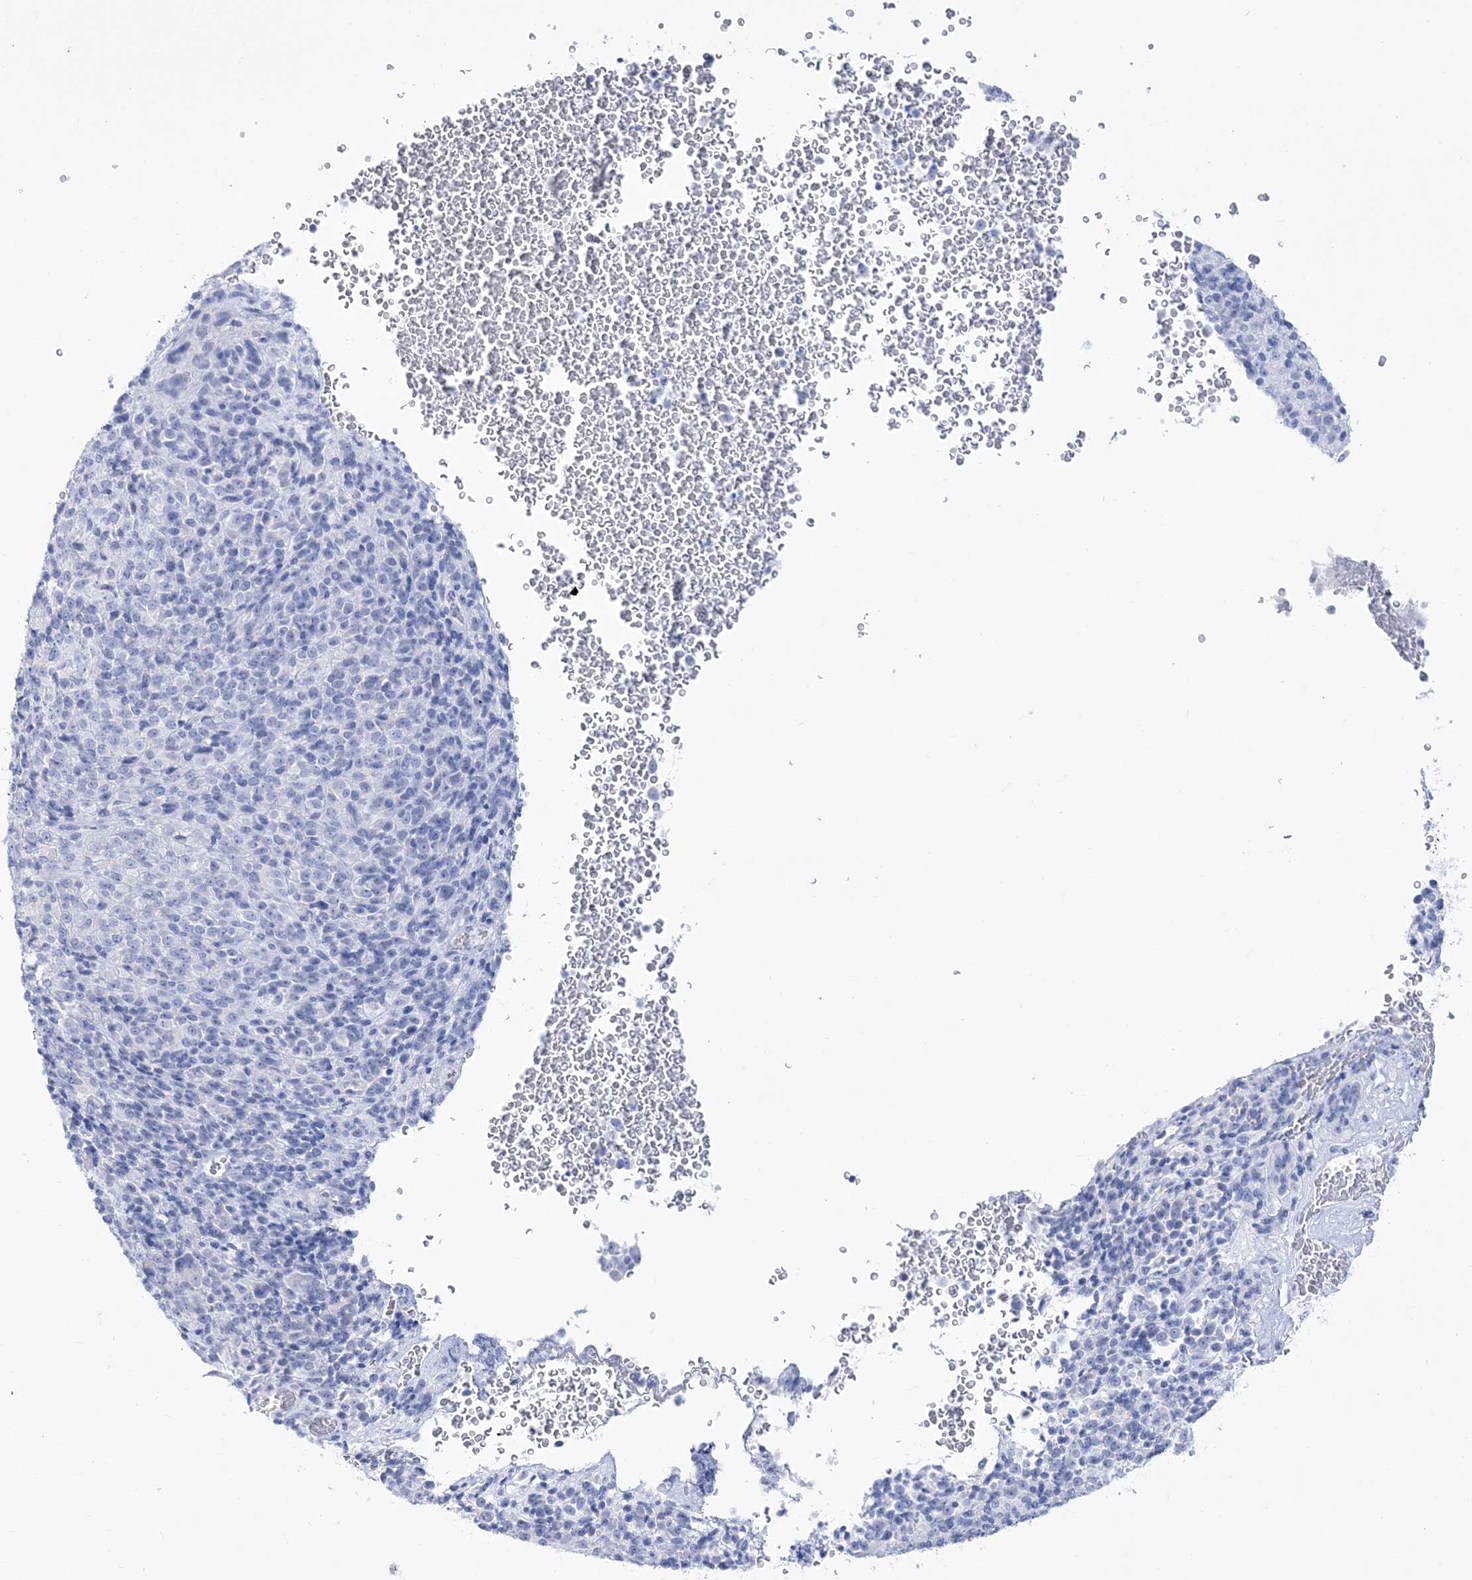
{"staining": {"intensity": "negative", "quantity": "none", "location": "none"}, "tissue": "melanoma", "cell_type": "Tumor cells", "image_type": "cancer", "snomed": [{"axis": "morphology", "description": "Malignant melanoma, Metastatic site"}, {"axis": "topography", "description": "Brain"}], "caption": "Immunohistochemistry (IHC) micrograph of neoplastic tissue: malignant melanoma (metastatic site) stained with DAB exhibits no significant protein staining in tumor cells.", "gene": "RBP2", "patient": {"sex": "female", "age": 56}}